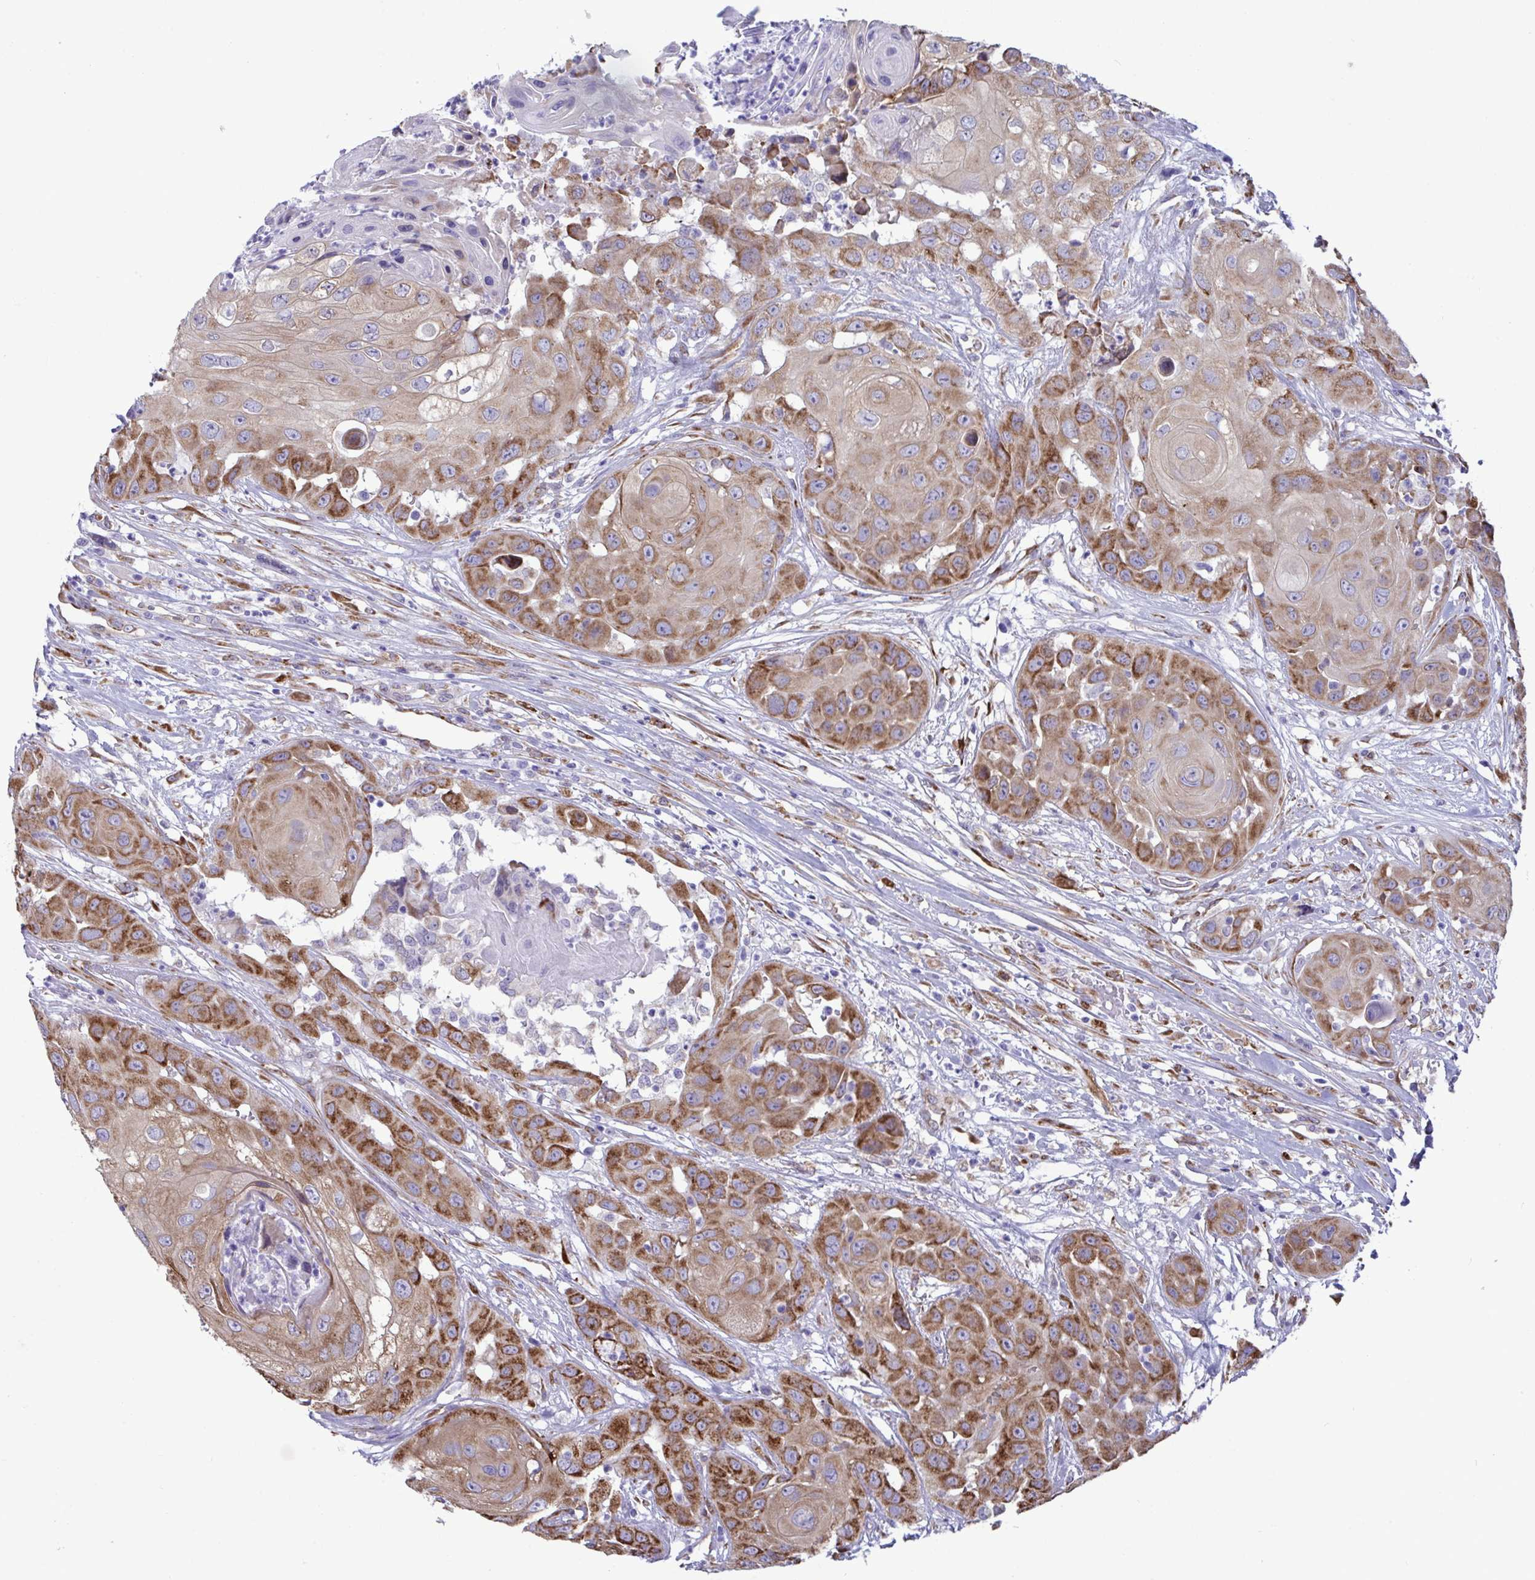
{"staining": {"intensity": "moderate", "quantity": ">75%", "location": "cytoplasmic/membranous"}, "tissue": "head and neck cancer", "cell_type": "Tumor cells", "image_type": "cancer", "snomed": [{"axis": "morphology", "description": "Squamous cell carcinoma, NOS"}, {"axis": "topography", "description": "Head-Neck"}], "caption": "Protein analysis of squamous cell carcinoma (head and neck) tissue reveals moderate cytoplasmic/membranous positivity in about >75% of tumor cells. The staining was performed using DAB (3,3'-diaminobenzidine) to visualize the protein expression in brown, while the nuclei were stained in blue with hematoxylin (Magnification: 20x).", "gene": "ASPH", "patient": {"sex": "male", "age": 83}}